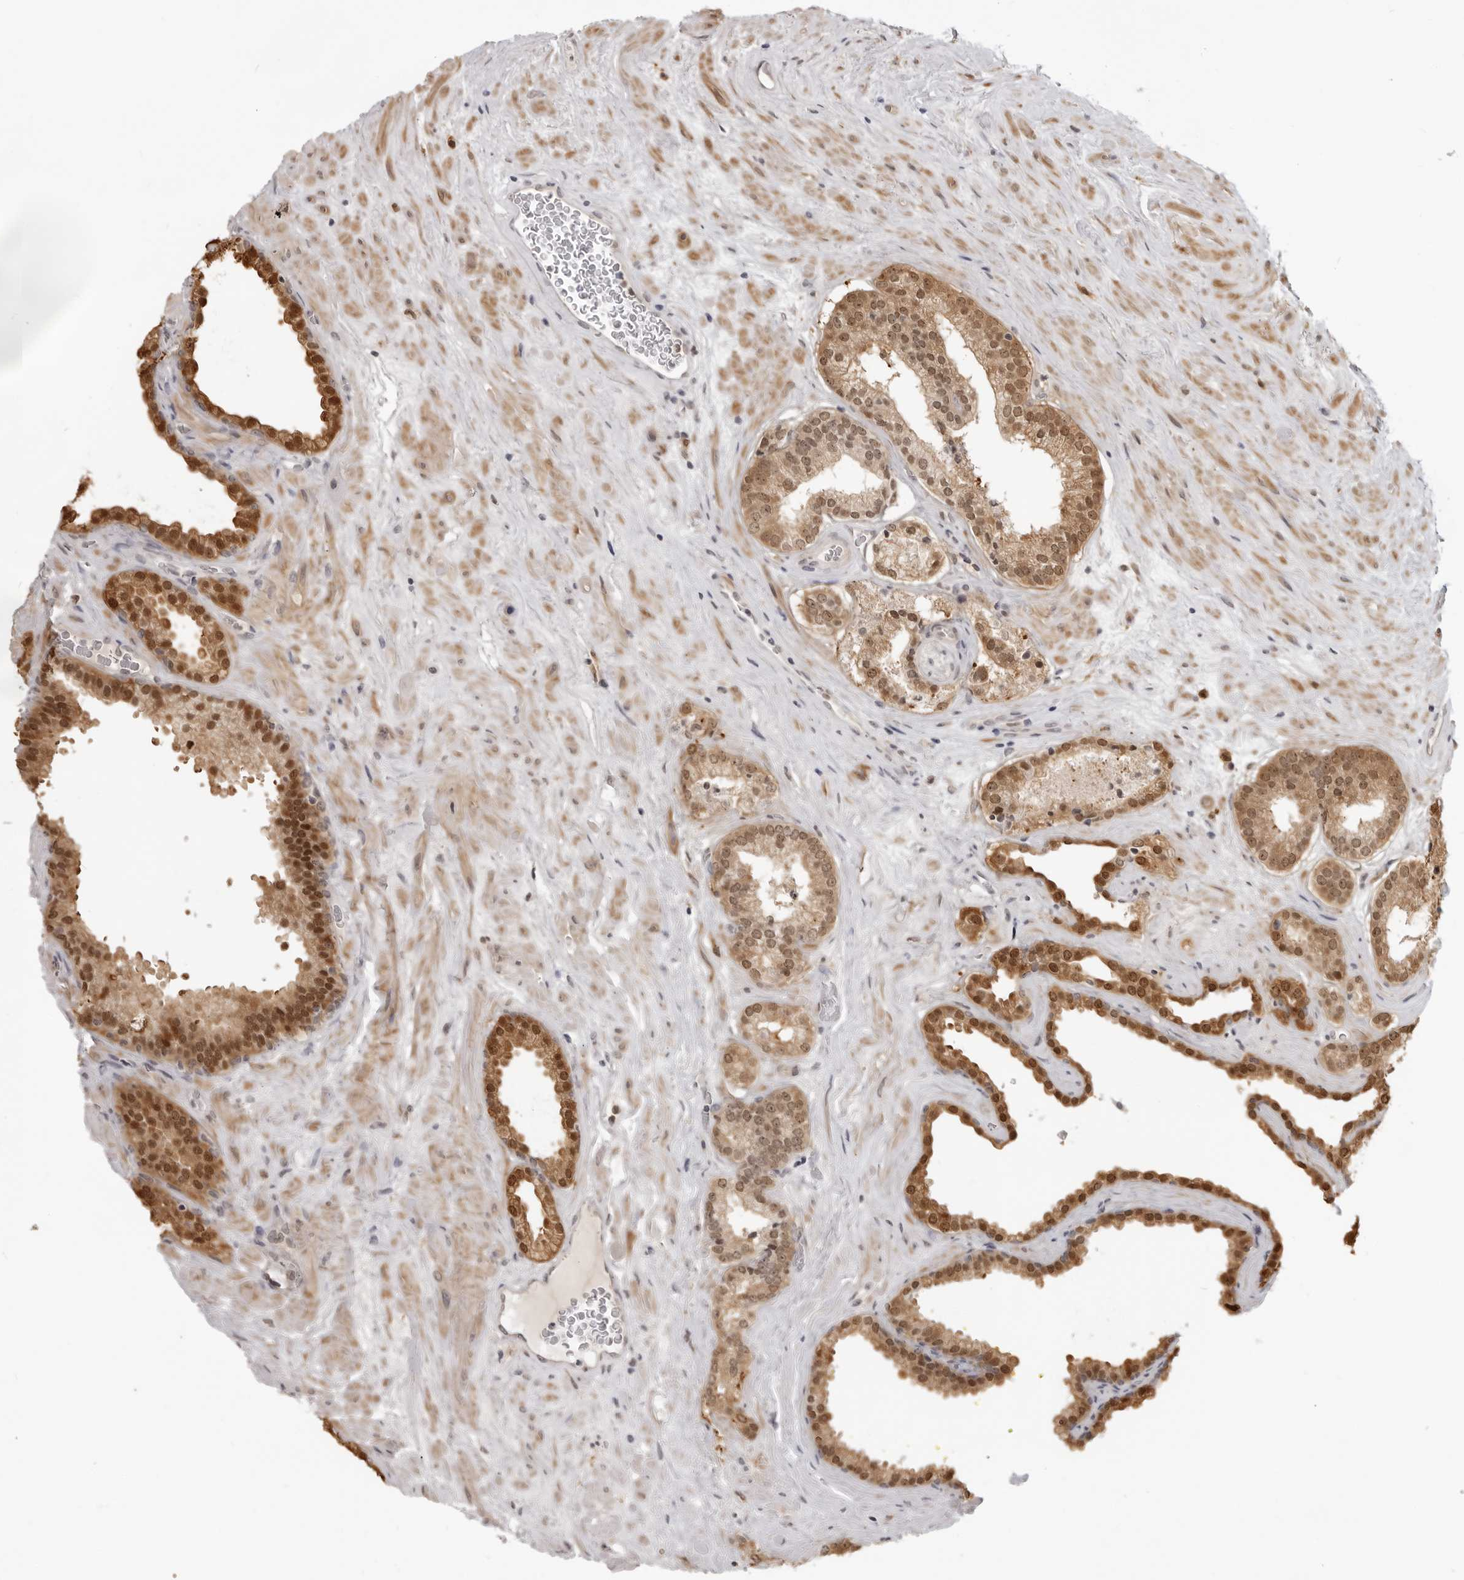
{"staining": {"intensity": "strong", "quantity": "25%-75%", "location": "cytoplasmic/membranous,nuclear"}, "tissue": "prostate cancer", "cell_type": "Tumor cells", "image_type": "cancer", "snomed": [{"axis": "morphology", "description": "Adenocarcinoma, Low grade"}, {"axis": "topography", "description": "Prostate"}], "caption": "The histopathology image demonstrates a brown stain indicating the presence of a protein in the cytoplasmic/membranous and nuclear of tumor cells in adenocarcinoma (low-grade) (prostate).", "gene": "SRGAP2", "patient": {"sex": "male", "age": 62}}